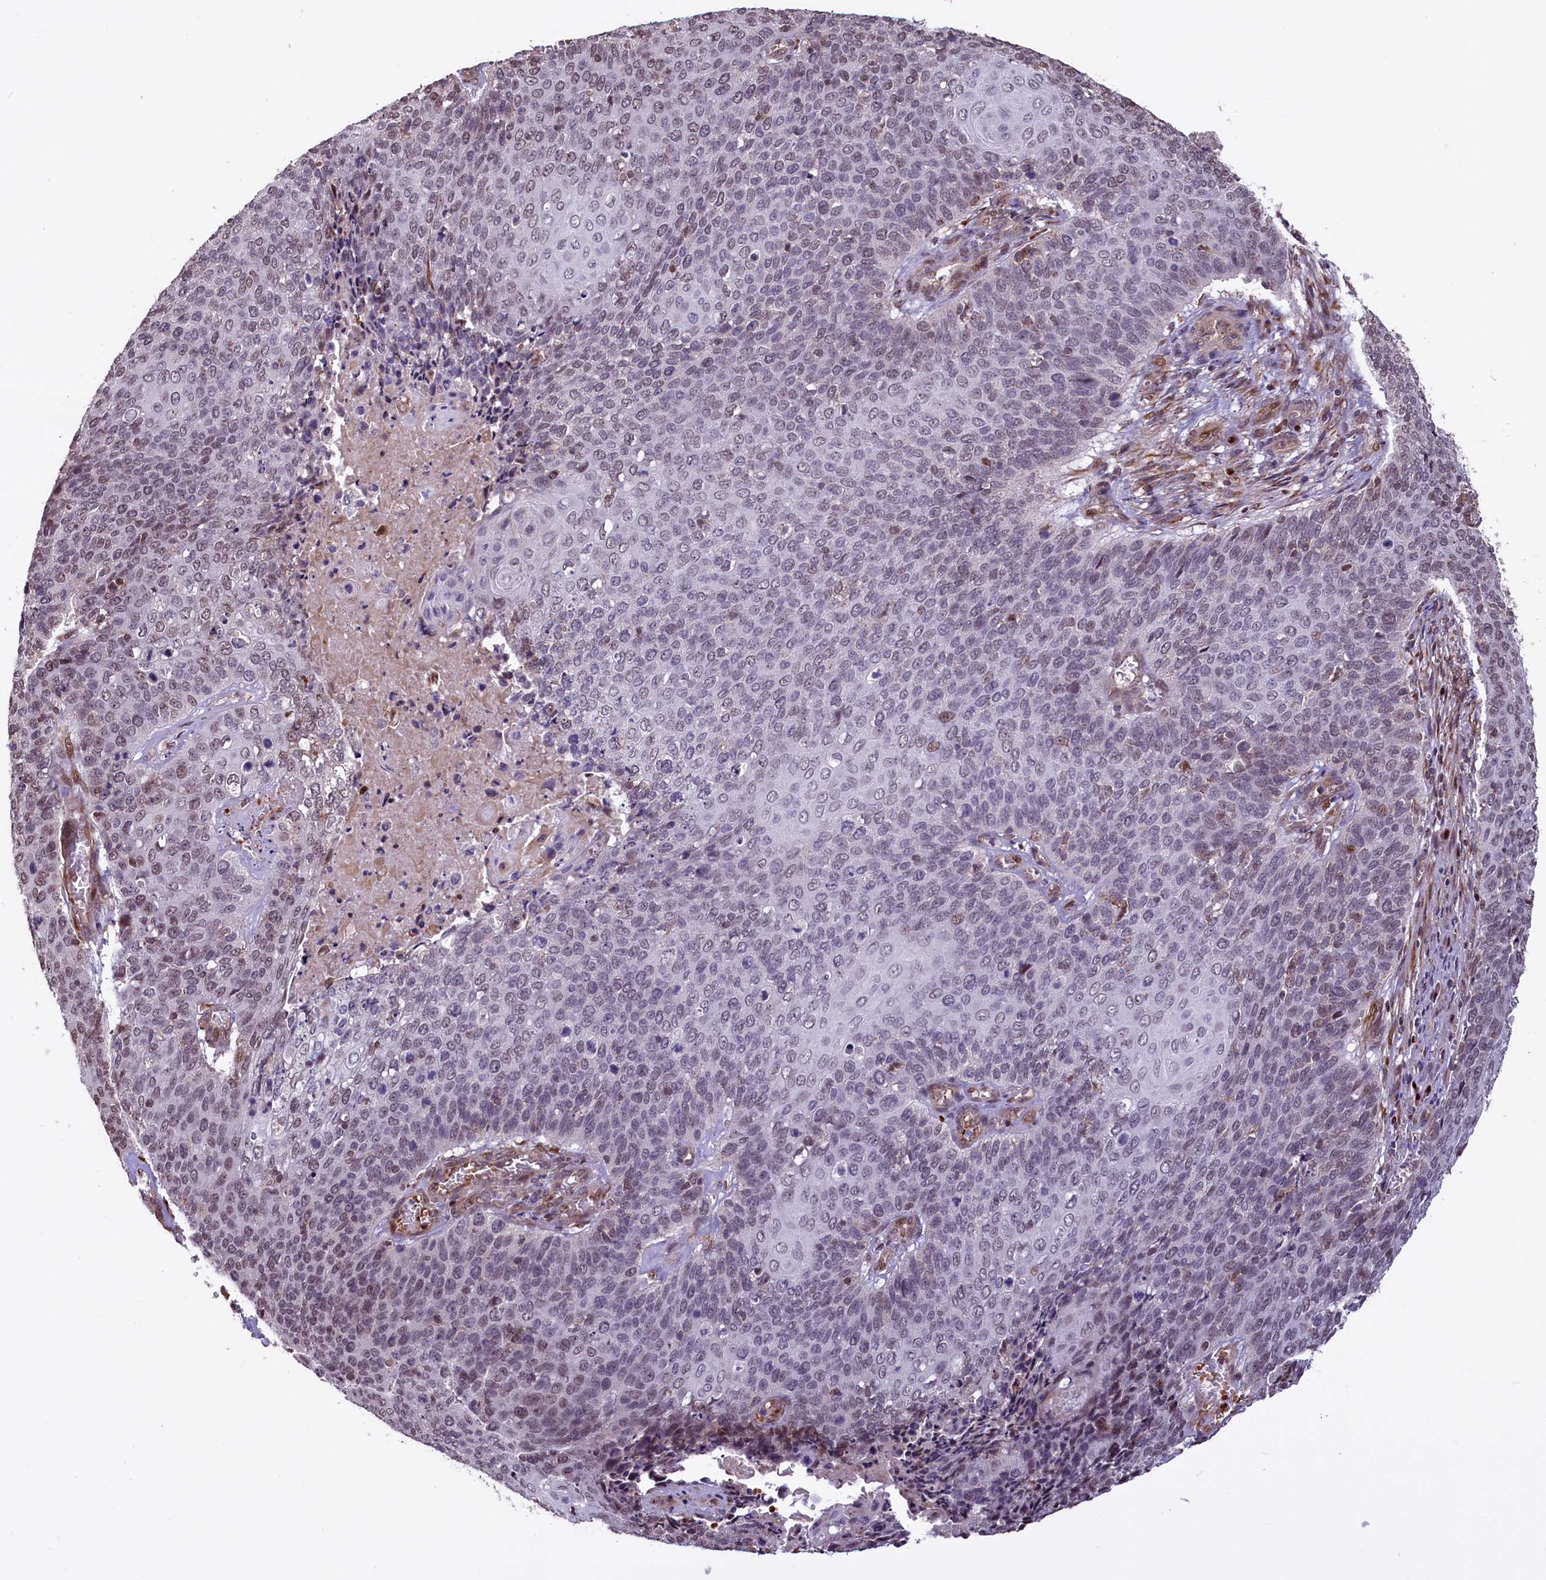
{"staining": {"intensity": "weak", "quantity": "25%-75%", "location": "nuclear"}, "tissue": "cervical cancer", "cell_type": "Tumor cells", "image_type": "cancer", "snomed": [{"axis": "morphology", "description": "Squamous cell carcinoma, NOS"}, {"axis": "topography", "description": "Cervix"}], "caption": "Cervical cancer was stained to show a protein in brown. There is low levels of weak nuclear staining in approximately 25%-75% of tumor cells.", "gene": "SHFL", "patient": {"sex": "female", "age": 39}}